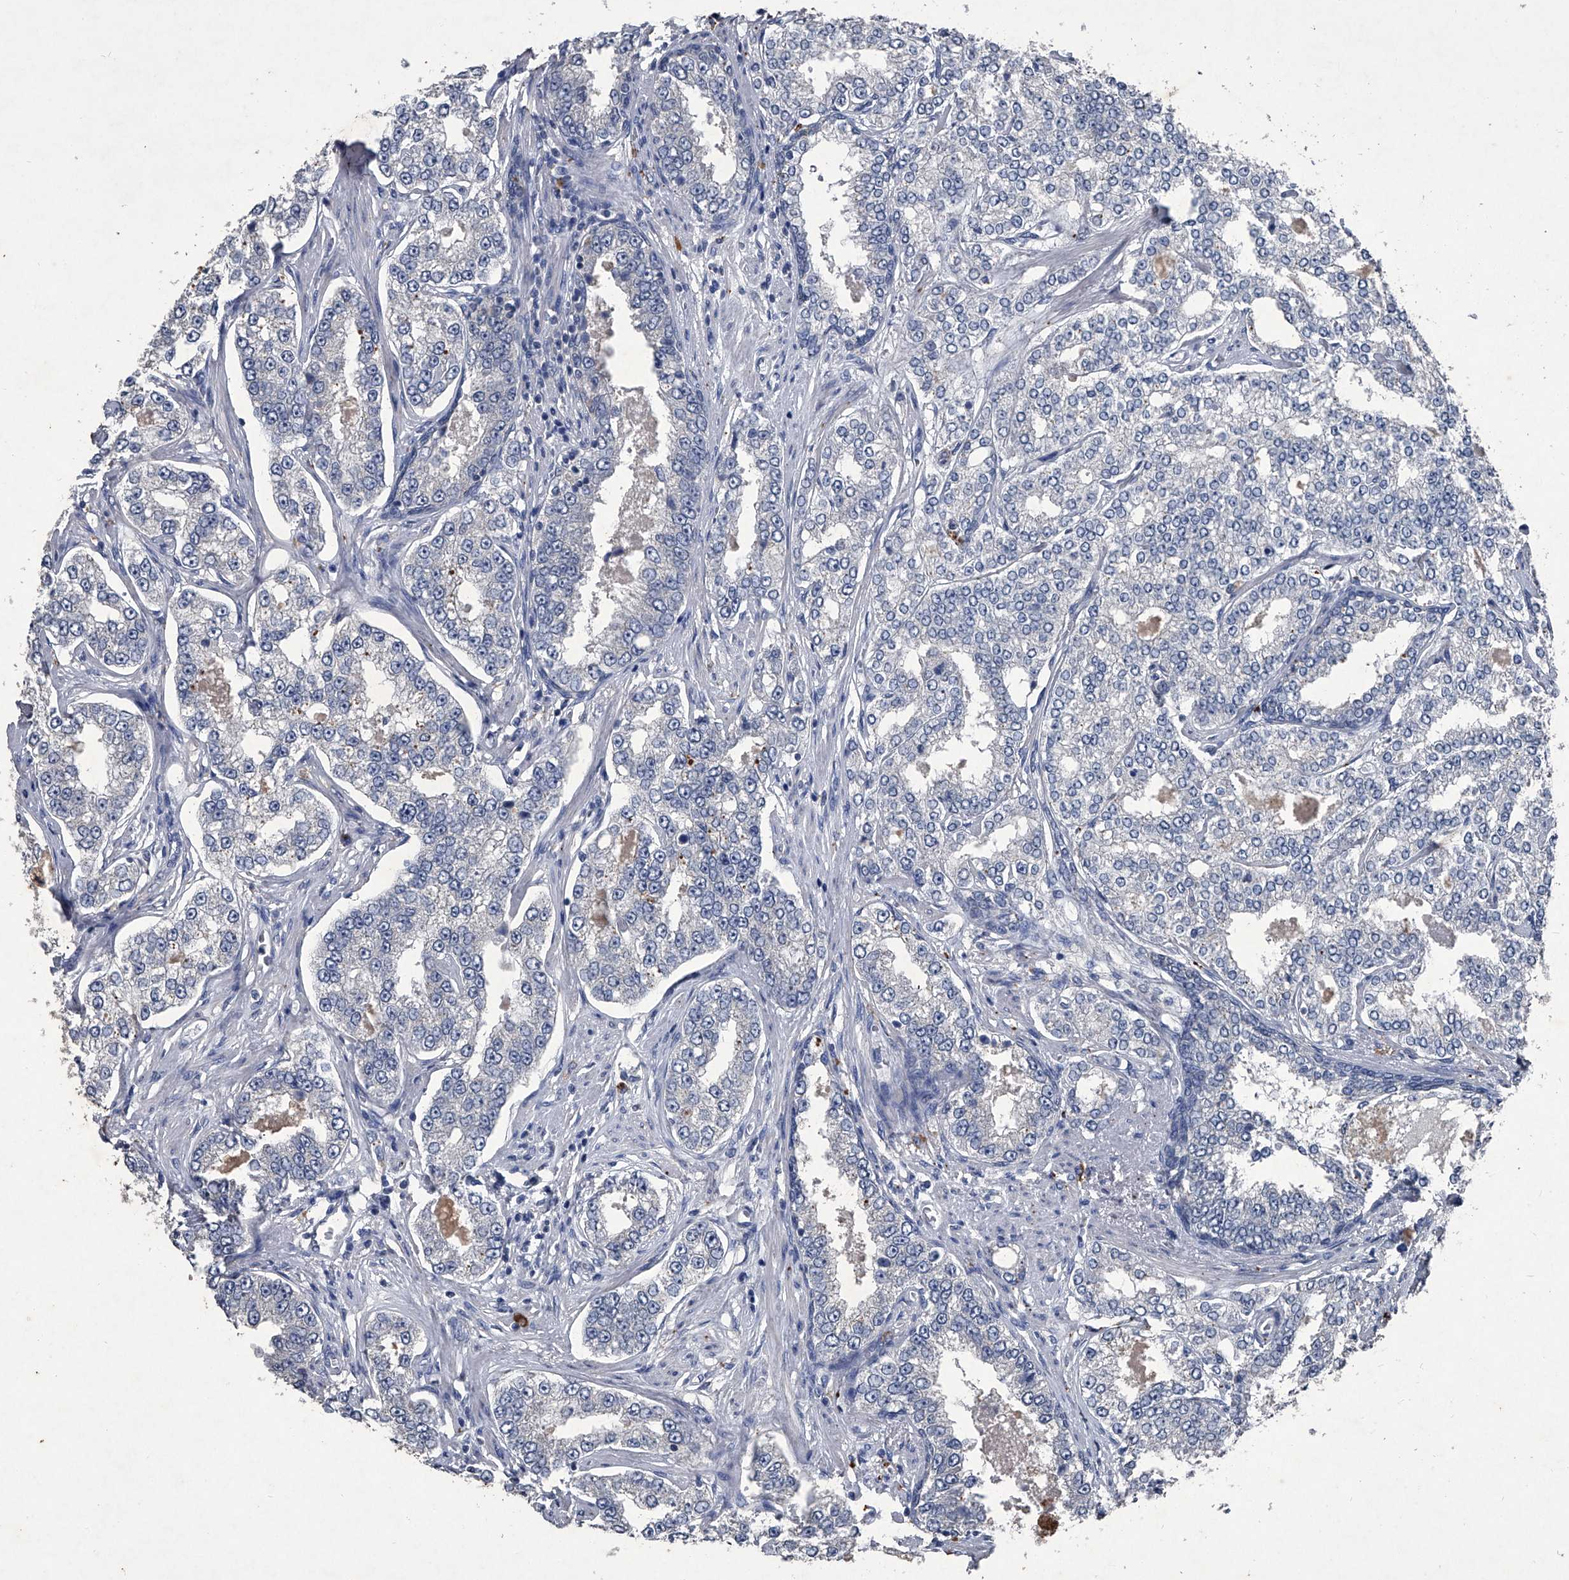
{"staining": {"intensity": "negative", "quantity": "none", "location": "none"}, "tissue": "prostate cancer", "cell_type": "Tumor cells", "image_type": "cancer", "snomed": [{"axis": "morphology", "description": "Normal tissue, NOS"}, {"axis": "morphology", "description": "Adenocarcinoma, High grade"}, {"axis": "topography", "description": "Prostate"}], "caption": "An immunohistochemistry (IHC) photomicrograph of prostate cancer is shown. There is no staining in tumor cells of prostate cancer.", "gene": "MAPKAP1", "patient": {"sex": "male", "age": 83}}